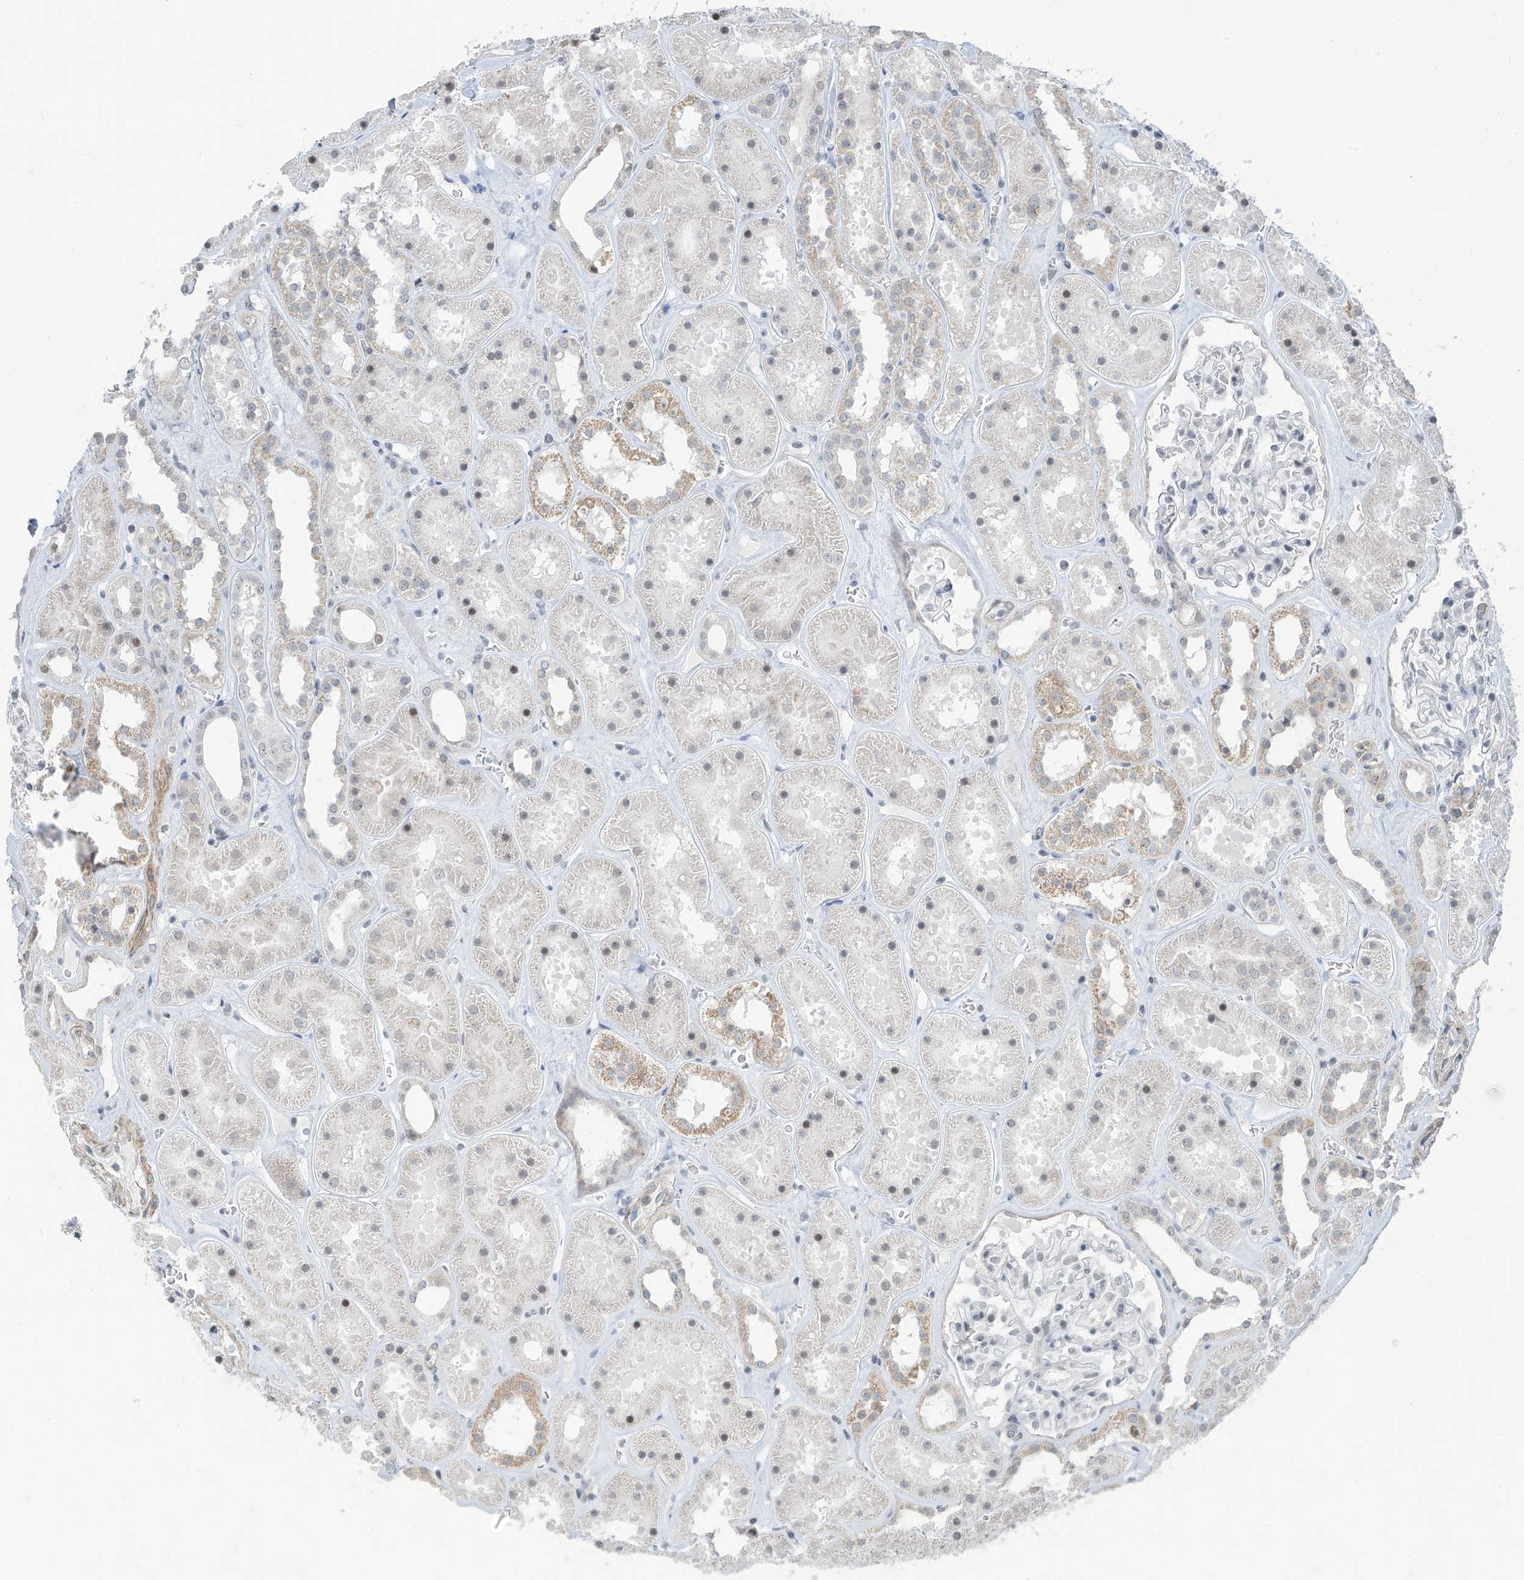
{"staining": {"intensity": "negative", "quantity": "none", "location": "none"}, "tissue": "kidney", "cell_type": "Cells in glomeruli", "image_type": "normal", "snomed": [{"axis": "morphology", "description": "Normal tissue, NOS"}, {"axis": "topography", "description": "Kidney"}], "caption": "Kidney stained for a protein using immunohistochemistry demonstrates no expression cells in glomeruli.", "gene": "METAP1D", "patient": {"sex": "female", "age": 41}}